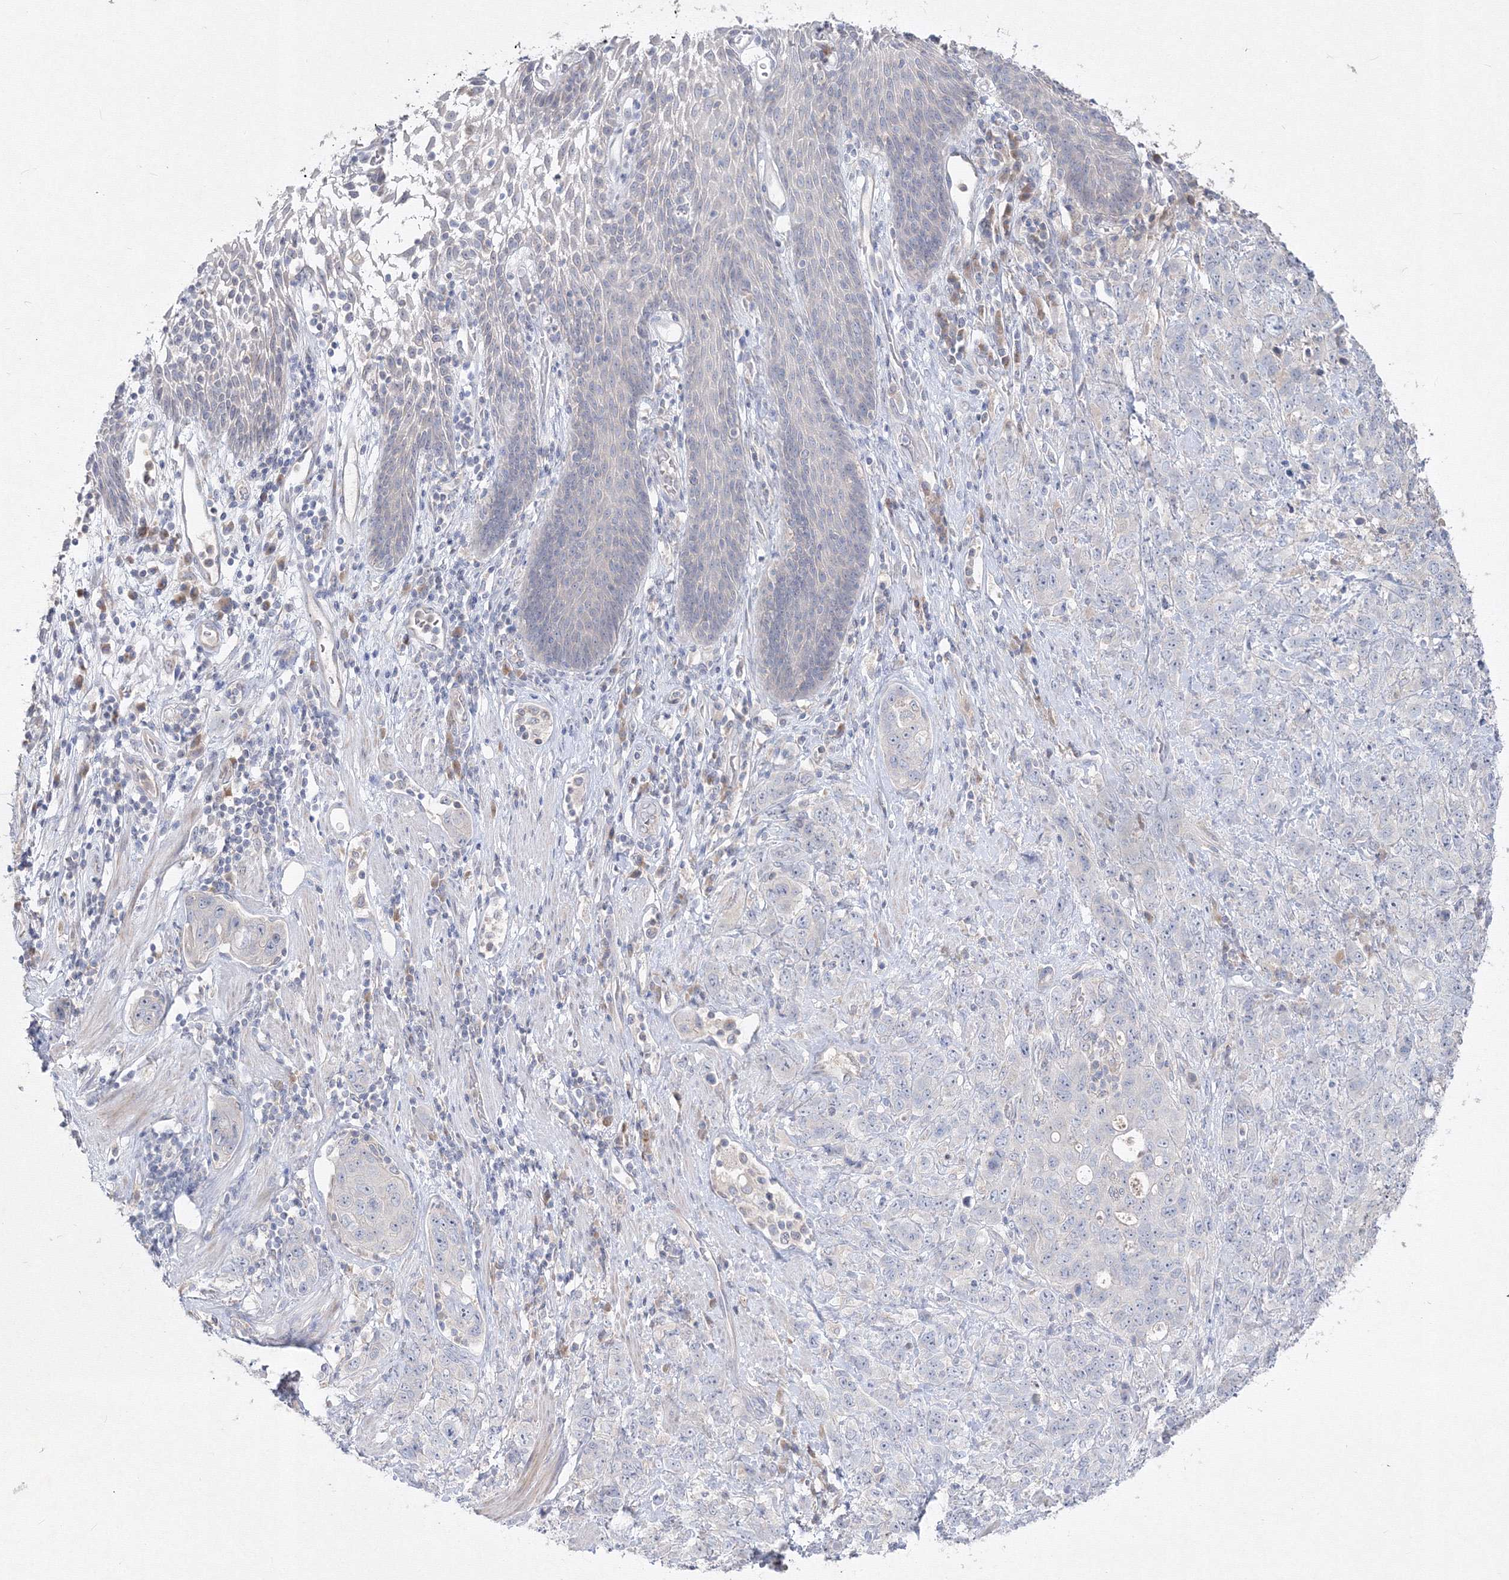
{"staining": {"intensity": "negative", "quantity": "none", "location": "none"}, "tissue": "stomach cancer", "cell_type": "Tumor cells", "image_type": "cancer", "snomed": [{"axis": "morphology", "description": "Adenocarcinoma, NOS"}, {"axis": "topography", "description": "Stomach"}], "caption": "Stomach adenocarcinoma was stained to show a protein in brown. There is no significant expression in tumor cells.", "gene": "FBXL8", "patient": {"sex": "male", "age": 48}}